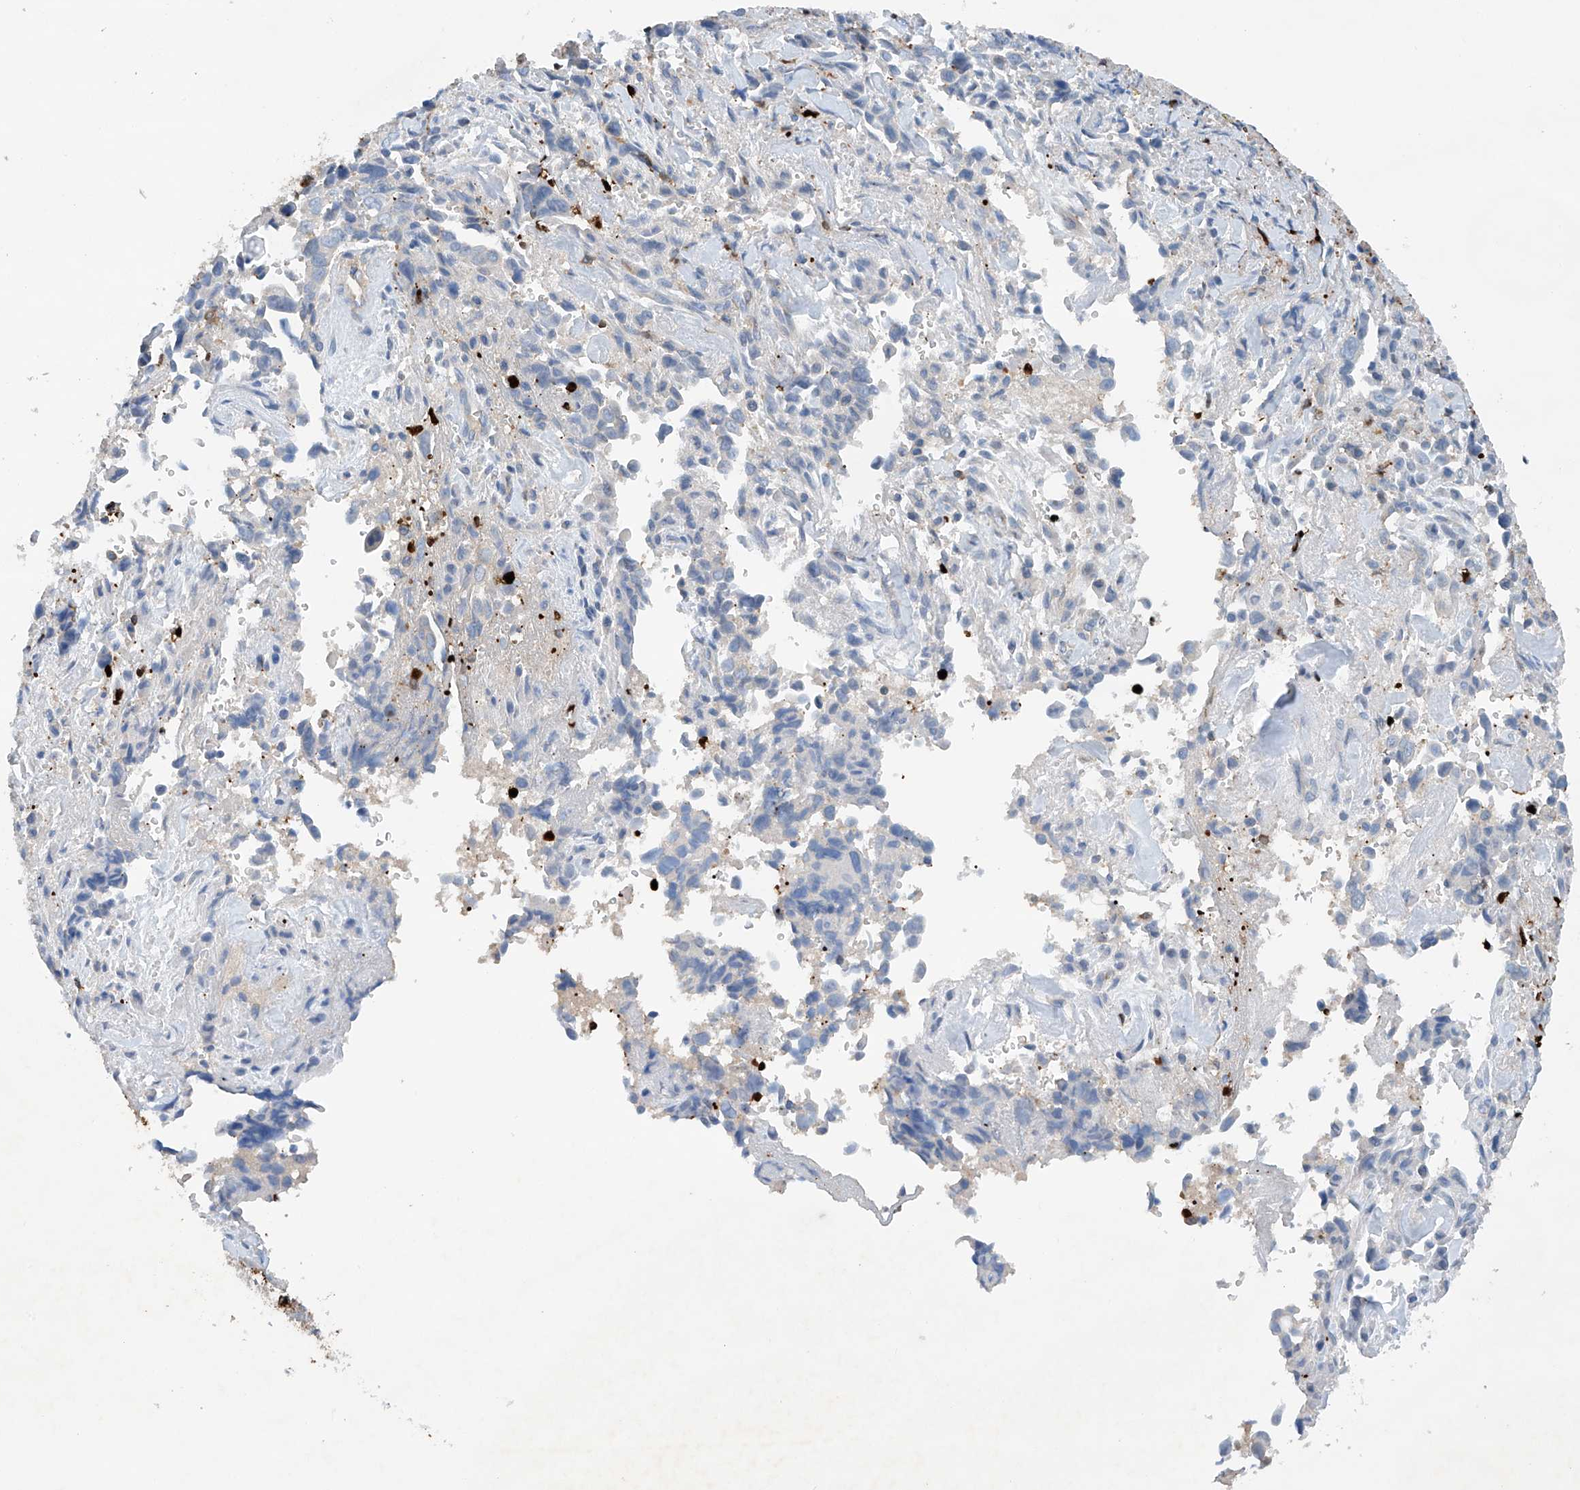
{"staining": {"intensity": "negative", "quantity": "none", "location": "none"}, "tissue": "liver cancer", "cell_type": "Tumor cells", "image_type": "cancer", "snomed": [{"axis": "morphology", "description": "Cholangiocarcinoma"}, {"axis": "topography", "description": "Liver"}], "caption": "Tumor cells are negative for protein expression in human liver cancer (cholangiocarcinoma).", "gene": "PHACTR2", "patient": {"sex": "female", "age": 79}}